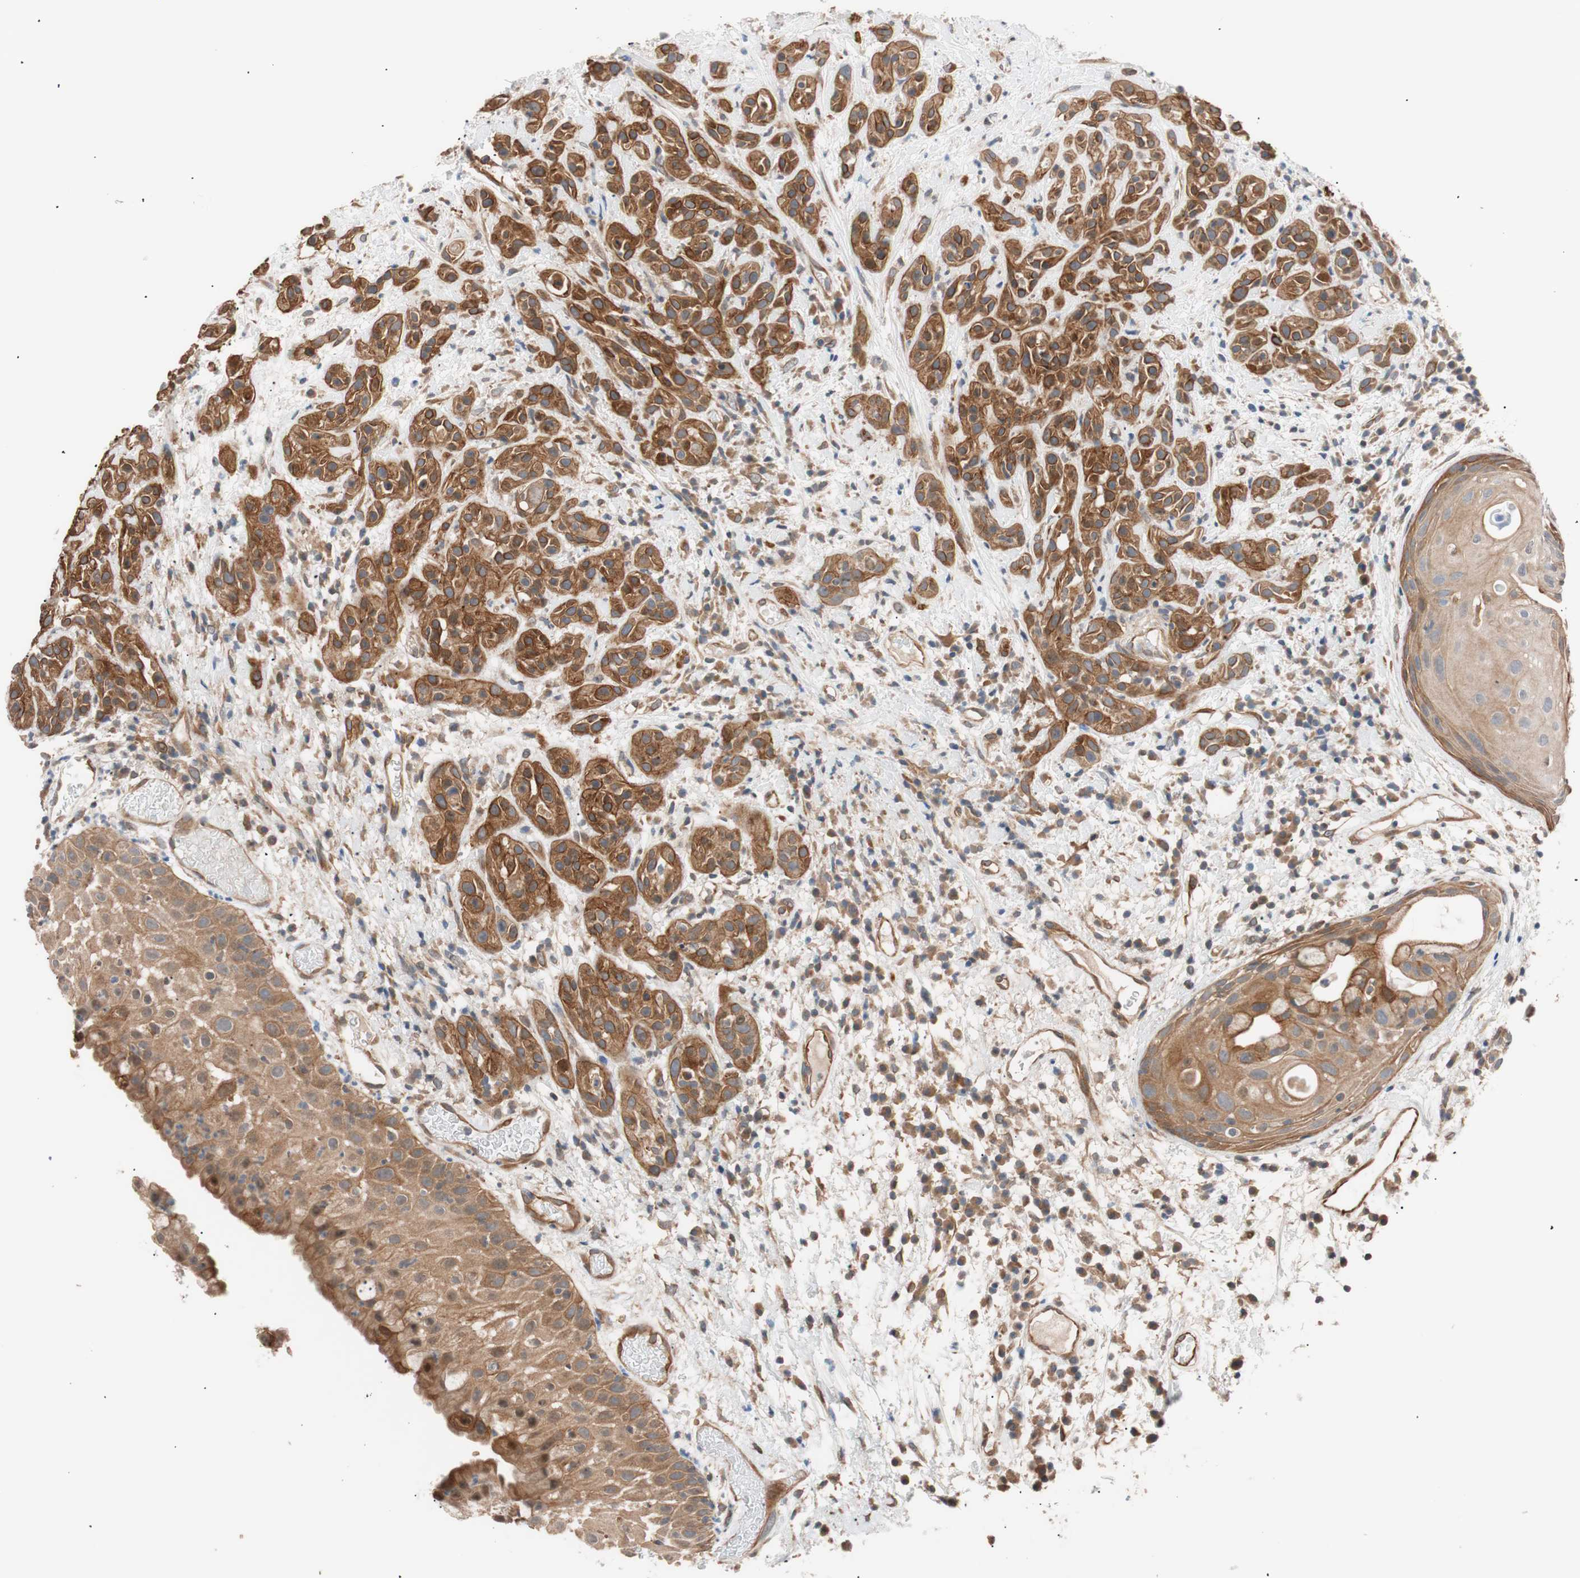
{"staining": {"intensity": "strong", "quantity": ">75%", "location": "cytoplasmic/membranous"}, "tissue": "head and neck cancer", "cell_type": "Tumor cells", "image_type": "cancer", "snomed": [{"axis": "morphology", "description": "Squamous cell carcinoma, NOS"}, {"axis": "topography", "description": "Head-Neck"}], "caption": "A brown stain highlights strong cytoplasmic/membranous positivity of a protein in head and neck cancer tumor cells. (DAB (3,3'-diaminobenzidine) = brown stain, brightfield microscopy at high magnification).", "gene": "SMG1", "patient": {"sex": "male", "age": 62}}